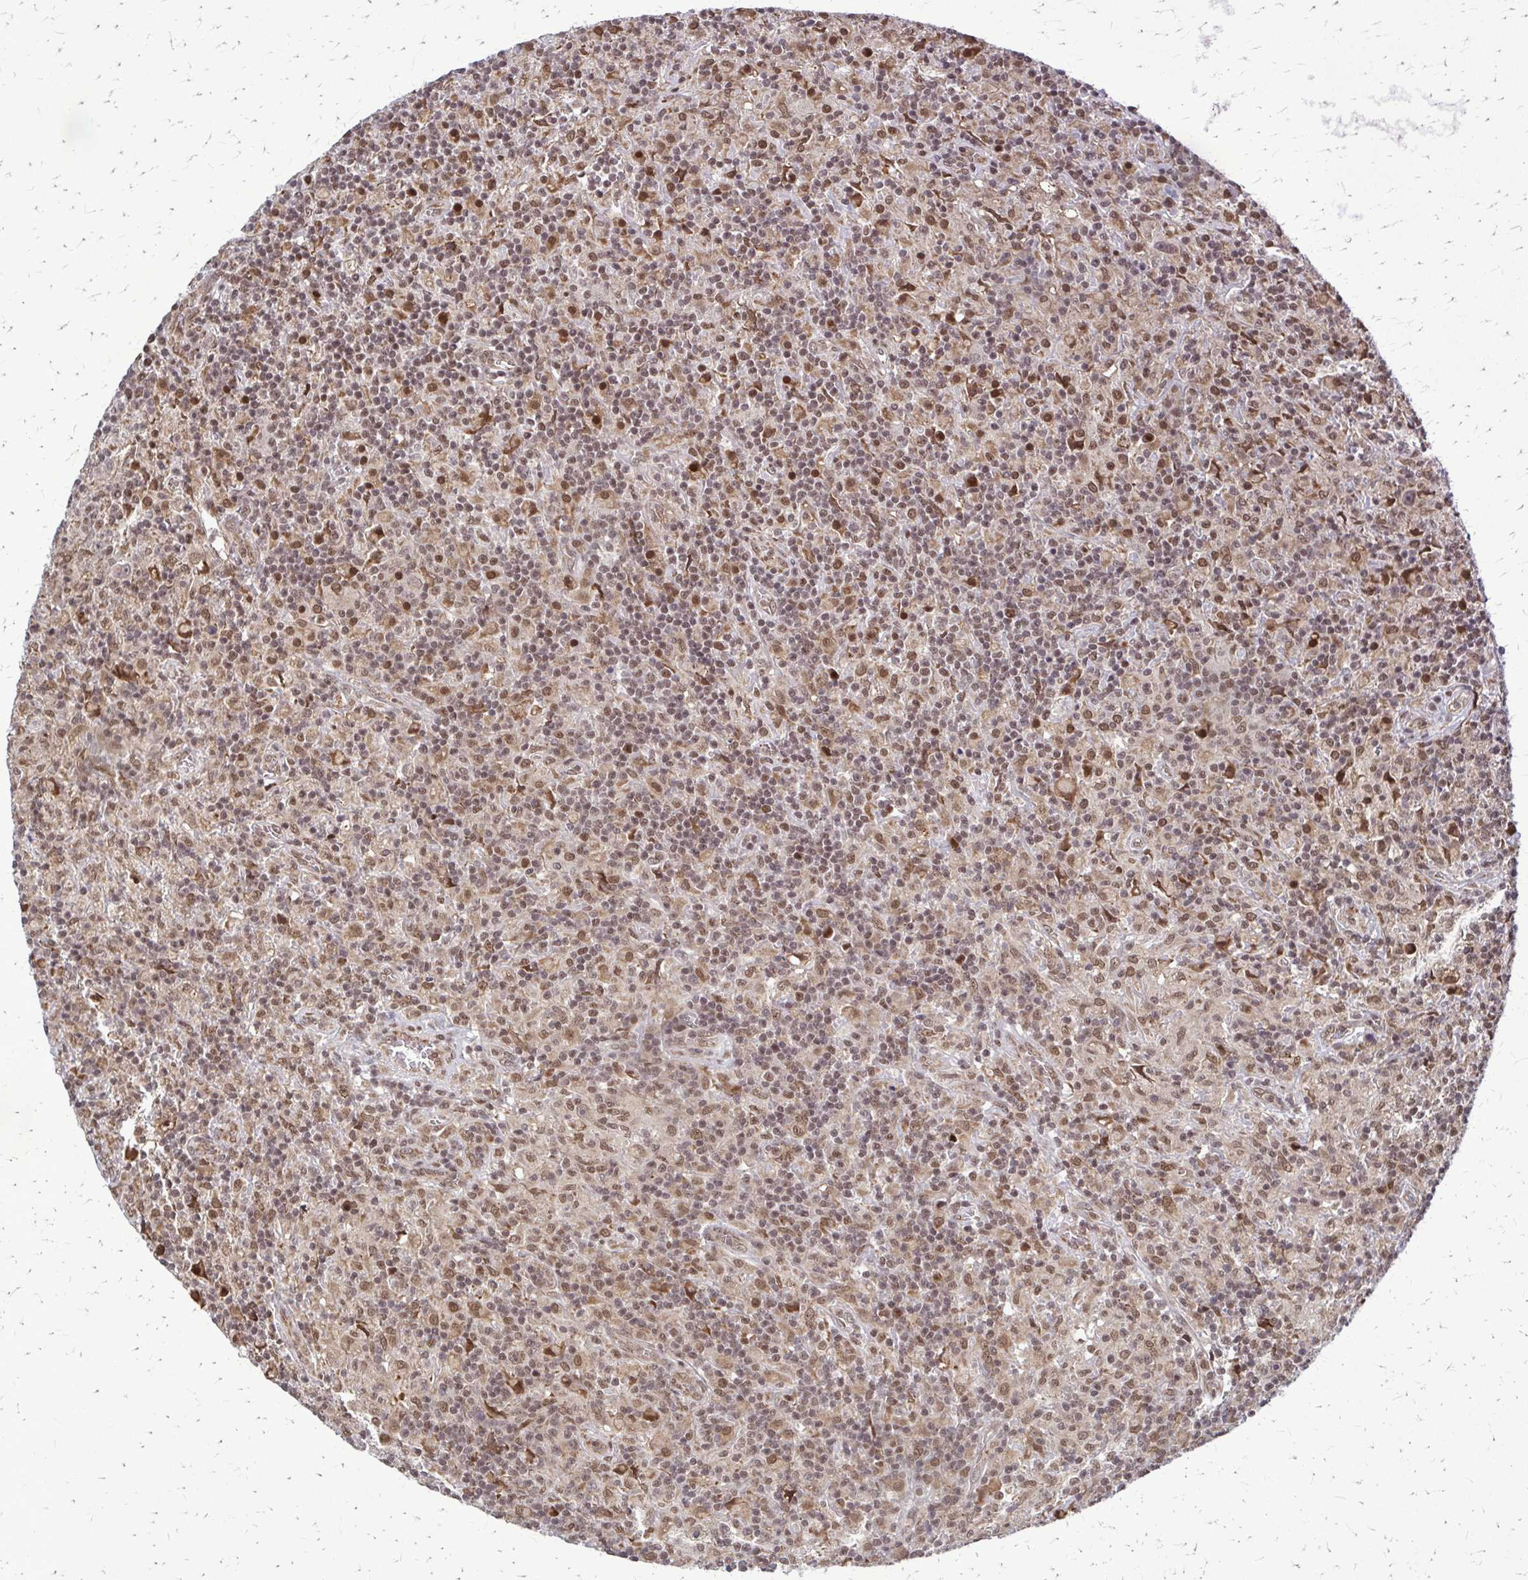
{"staining": {"intensity": "moderate", "quantity": ">75%", "location": "nuclear"}, "tissue": "lymphoma", "cell_type": "Tumor cells", "image_type": "cancer", "snomed": [{"axis": "morphology", "description": "Hodgkin's disease, NOS"}, {"axis": "topography", "description": "Lymph node"}], "caption": "Moderate nuclear positivity is identified in about >75% of tumor cells in Hodgkin's disease. The staining was performed using DAB (3,3'-diaminobenzidine), with brown indicating positive protein expression. Nuclei are stained blue with hematoxylin.", "gene": "HDAC3", "patient": {"sex": "male", "age": 70}}